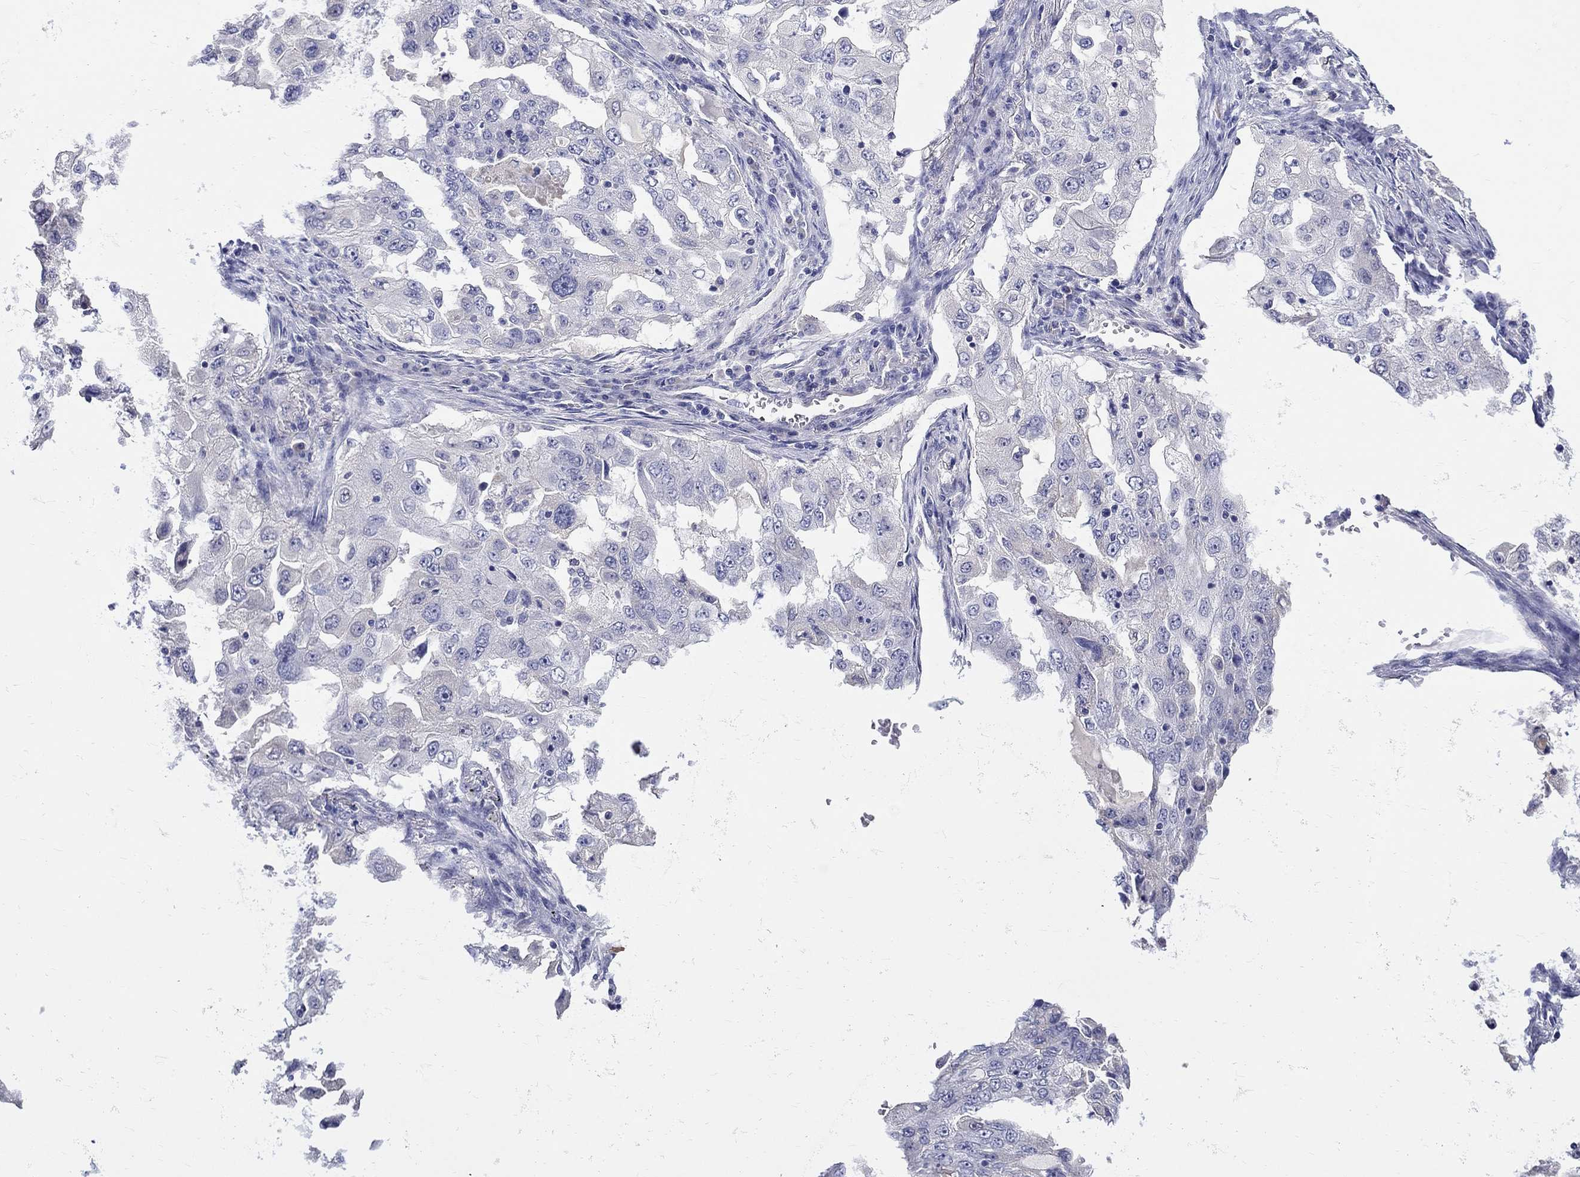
{"staining": {"intensity": "negative", "quantity": "none", "location": "none"}, "tissue": "lung cancer", "cell_type": "Tumor cells", "image_type": "cancer", "snomed": [{"axis": "morphology", "description": "Adenocarcinoma, NOS"}, {"axis": "topography", "description": "Lung"}], "caption": "Tumor cells are negative for brown protein staining in lung adenocarcinoma.", "gene": "SLC30A3", "patient": {"sex": "female", "age": 61}}